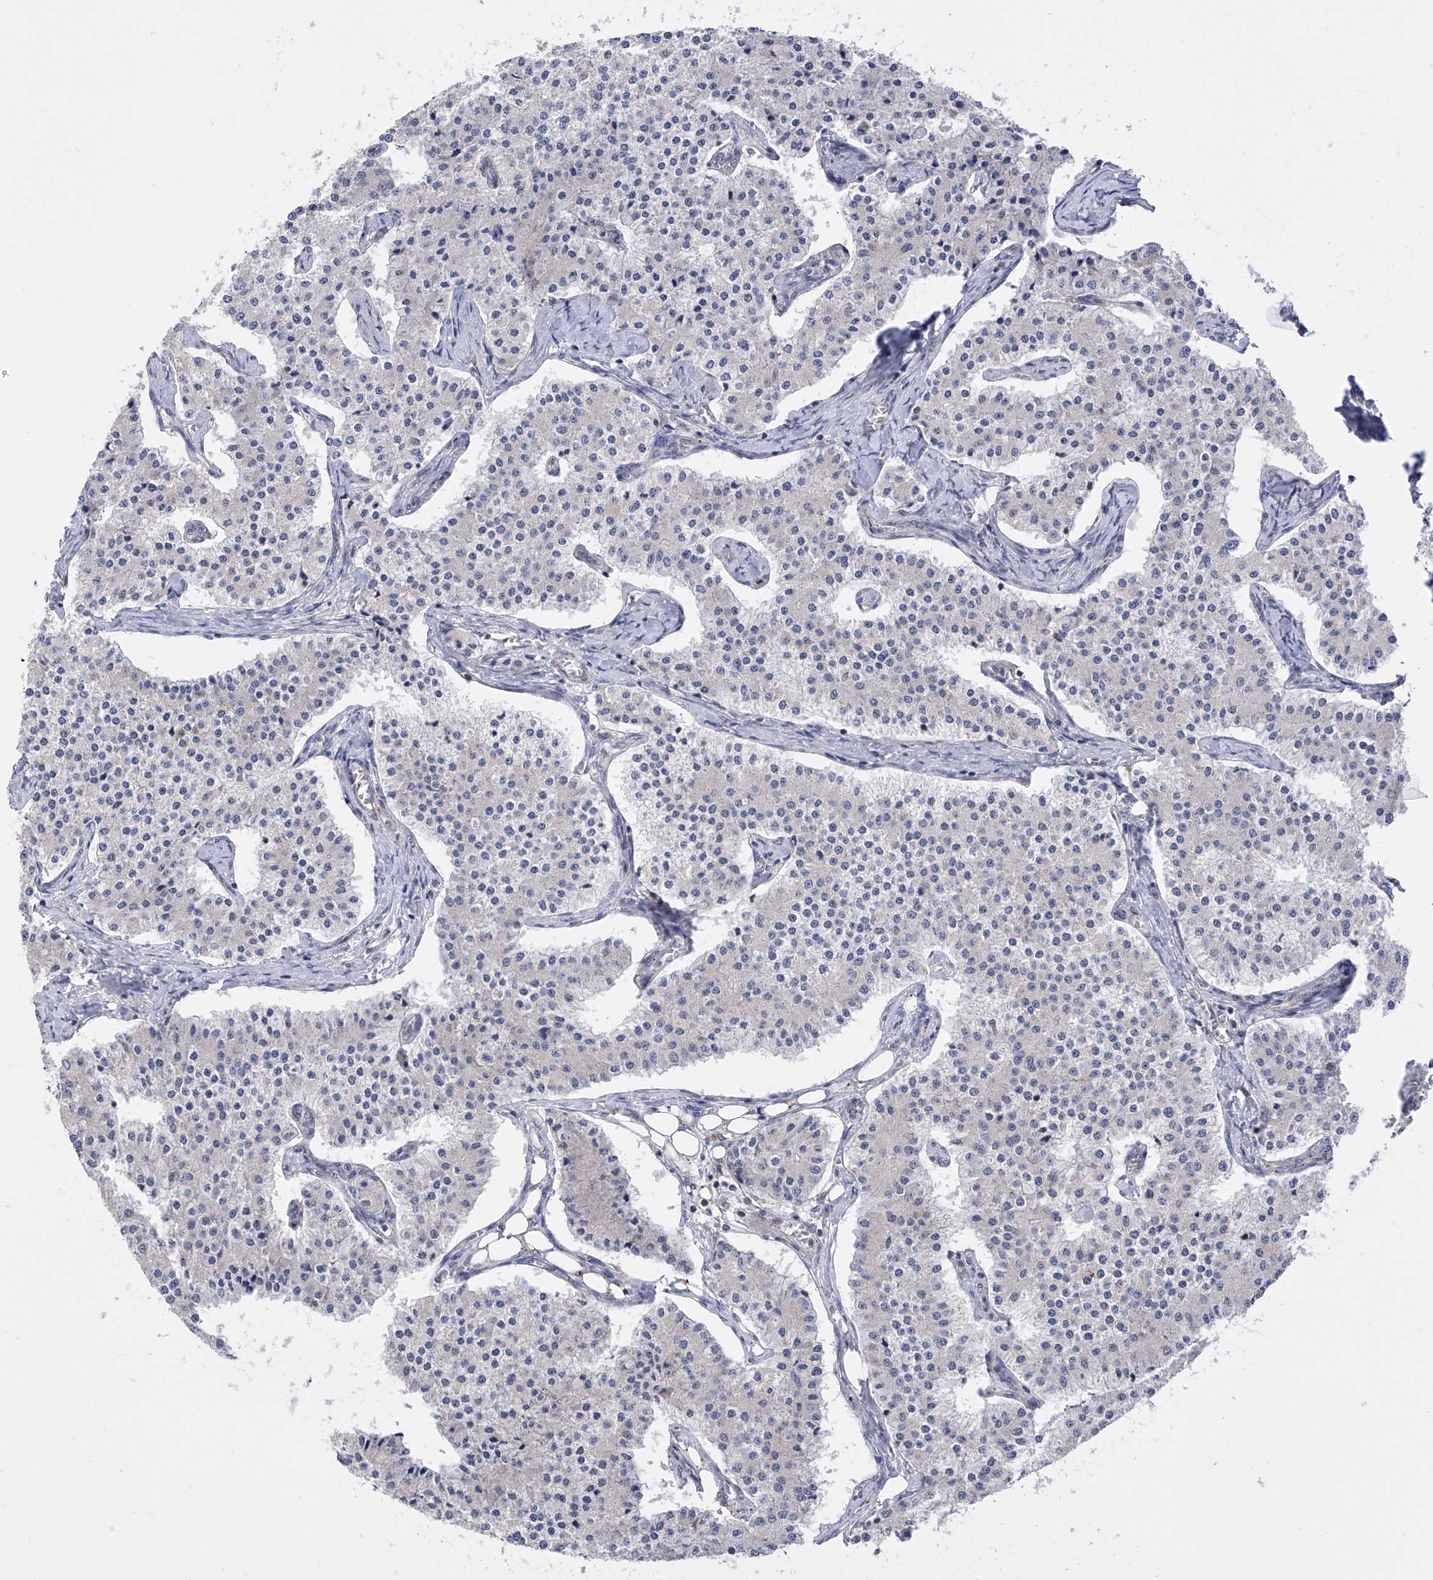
{"staining": {"intensity": "negative", "quantity": "none", "location": "none"}, "tissue": "carcinoid", "cell_type": "Tumor cells", "image_type": "cancer", "snomed": [{"axis": "morphology", "description": "Carcinoid, malignant, NOS"}, {"axis": "topography", "description": "Colon"}], "caption": "Protein analysis of carcinoid shows no significant staining in tumor cells.", "gene": "RAD54L", "patient": {"sex": "female", "age": 52}}